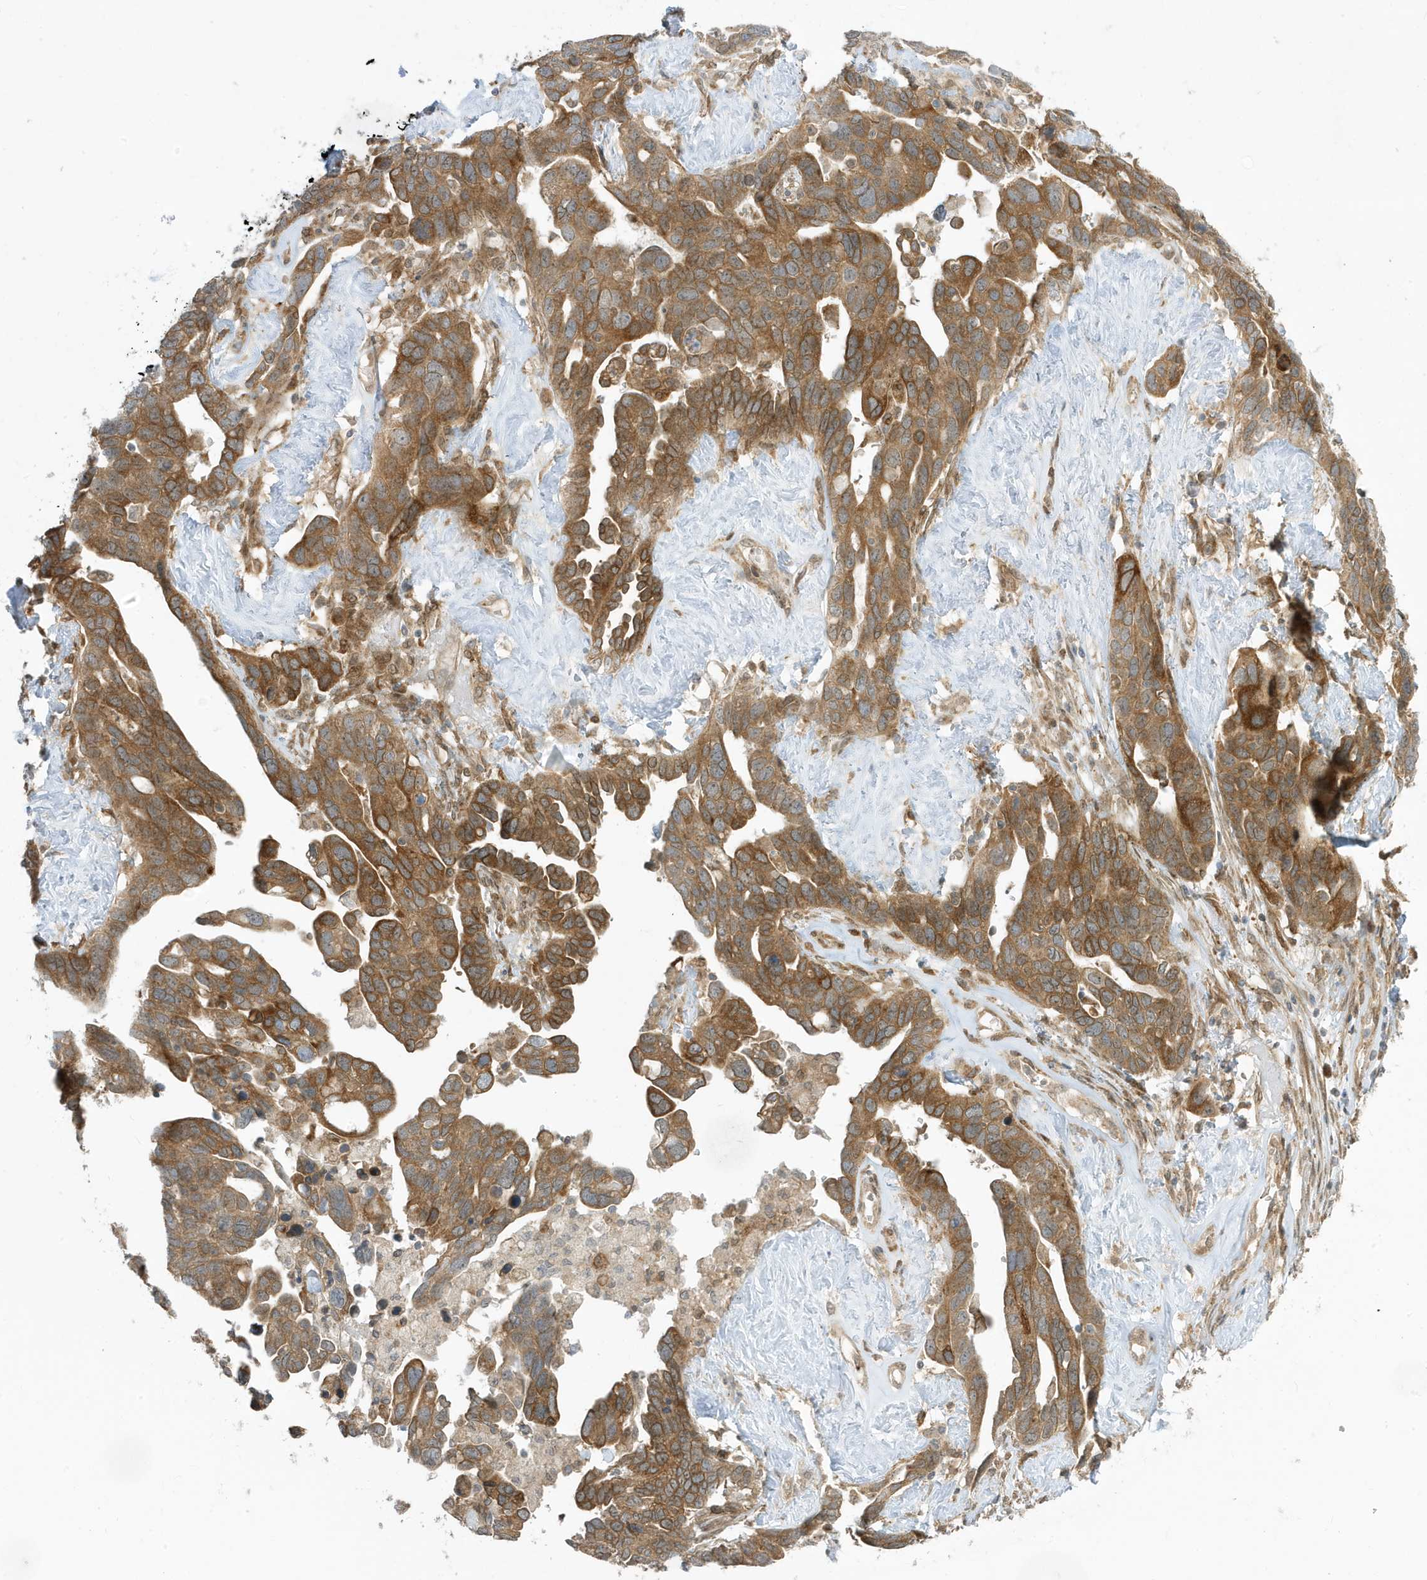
{"staining": {"intensity": "moderate", "quantity": ">75%", "location": "cytoplasmic/membranous"}, "tissue": "ovarian cancer", "cell_type": "Tumor cells", "image_type": "cancer", "snomed": [{"axis": "morphology", "description": "Cystadenocarcinoma, serous, NOS"}, {"axis": "topography", "description": "Ovary"}], "caption": "Human ovarian cancer (serous cystadenocarcinoma) stained for a protein (brown) reveals moderate cytoplasmic/membranous positive staining in about >75% of tumor cells.", "gene": "SCARF2", "patient": {"sex": "female", "age": 54}}